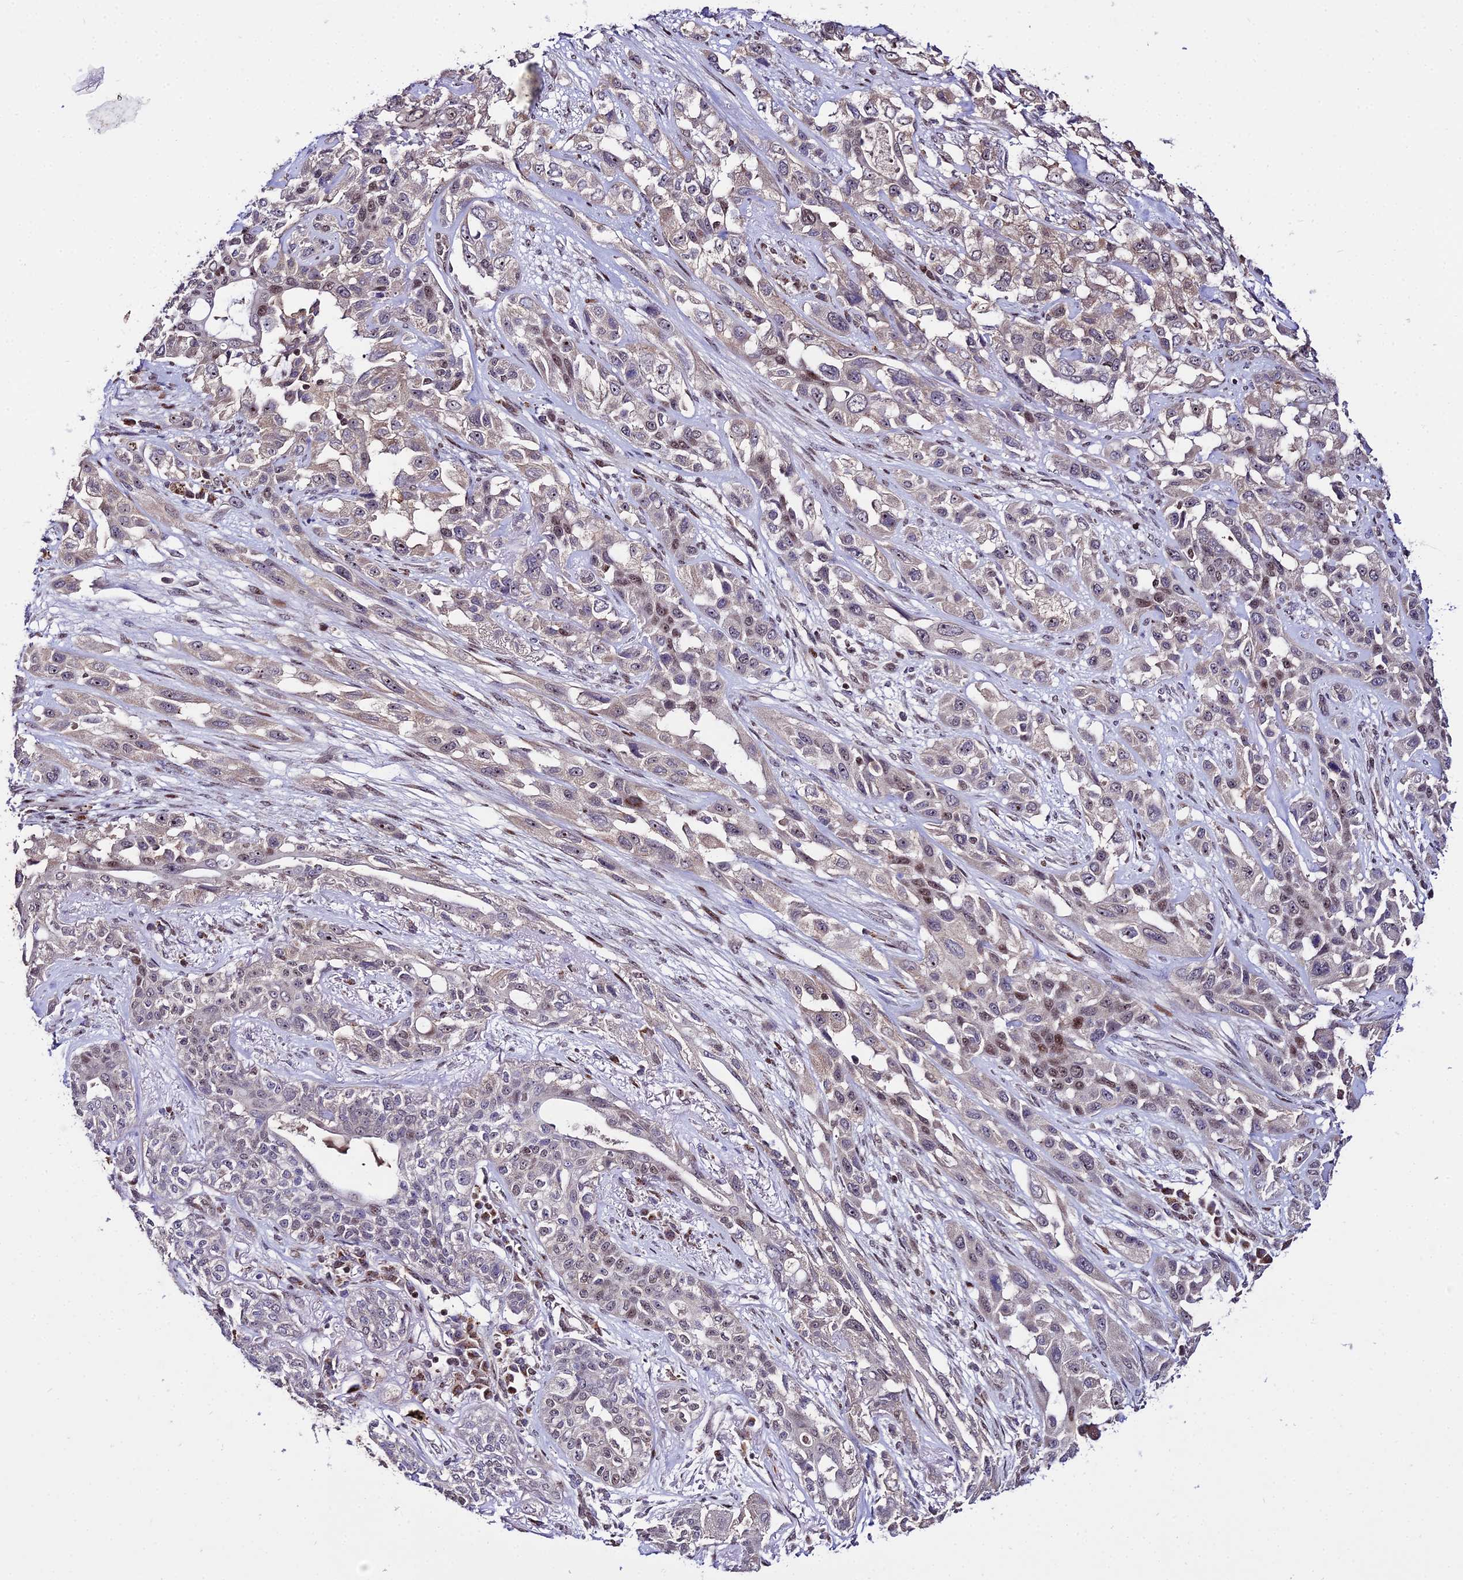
{"staining": {"intensity": "weak", "quantity": "<25%", "location": "nuclear"}, "tissue": "lung cancer", "cell_type": "Tumor cells", "image_type": "cancer", "snomed": [{"axis": "morphology", "description": "Squamous cell carcinoma, NOS"}, {"axis": "topography", "description": "Lung"}], "caption": "The micrograph shows no staining of tumor cells in lung cancer.", "gene": "CIB3", "patient": {"sex": "female", "age": 70}}